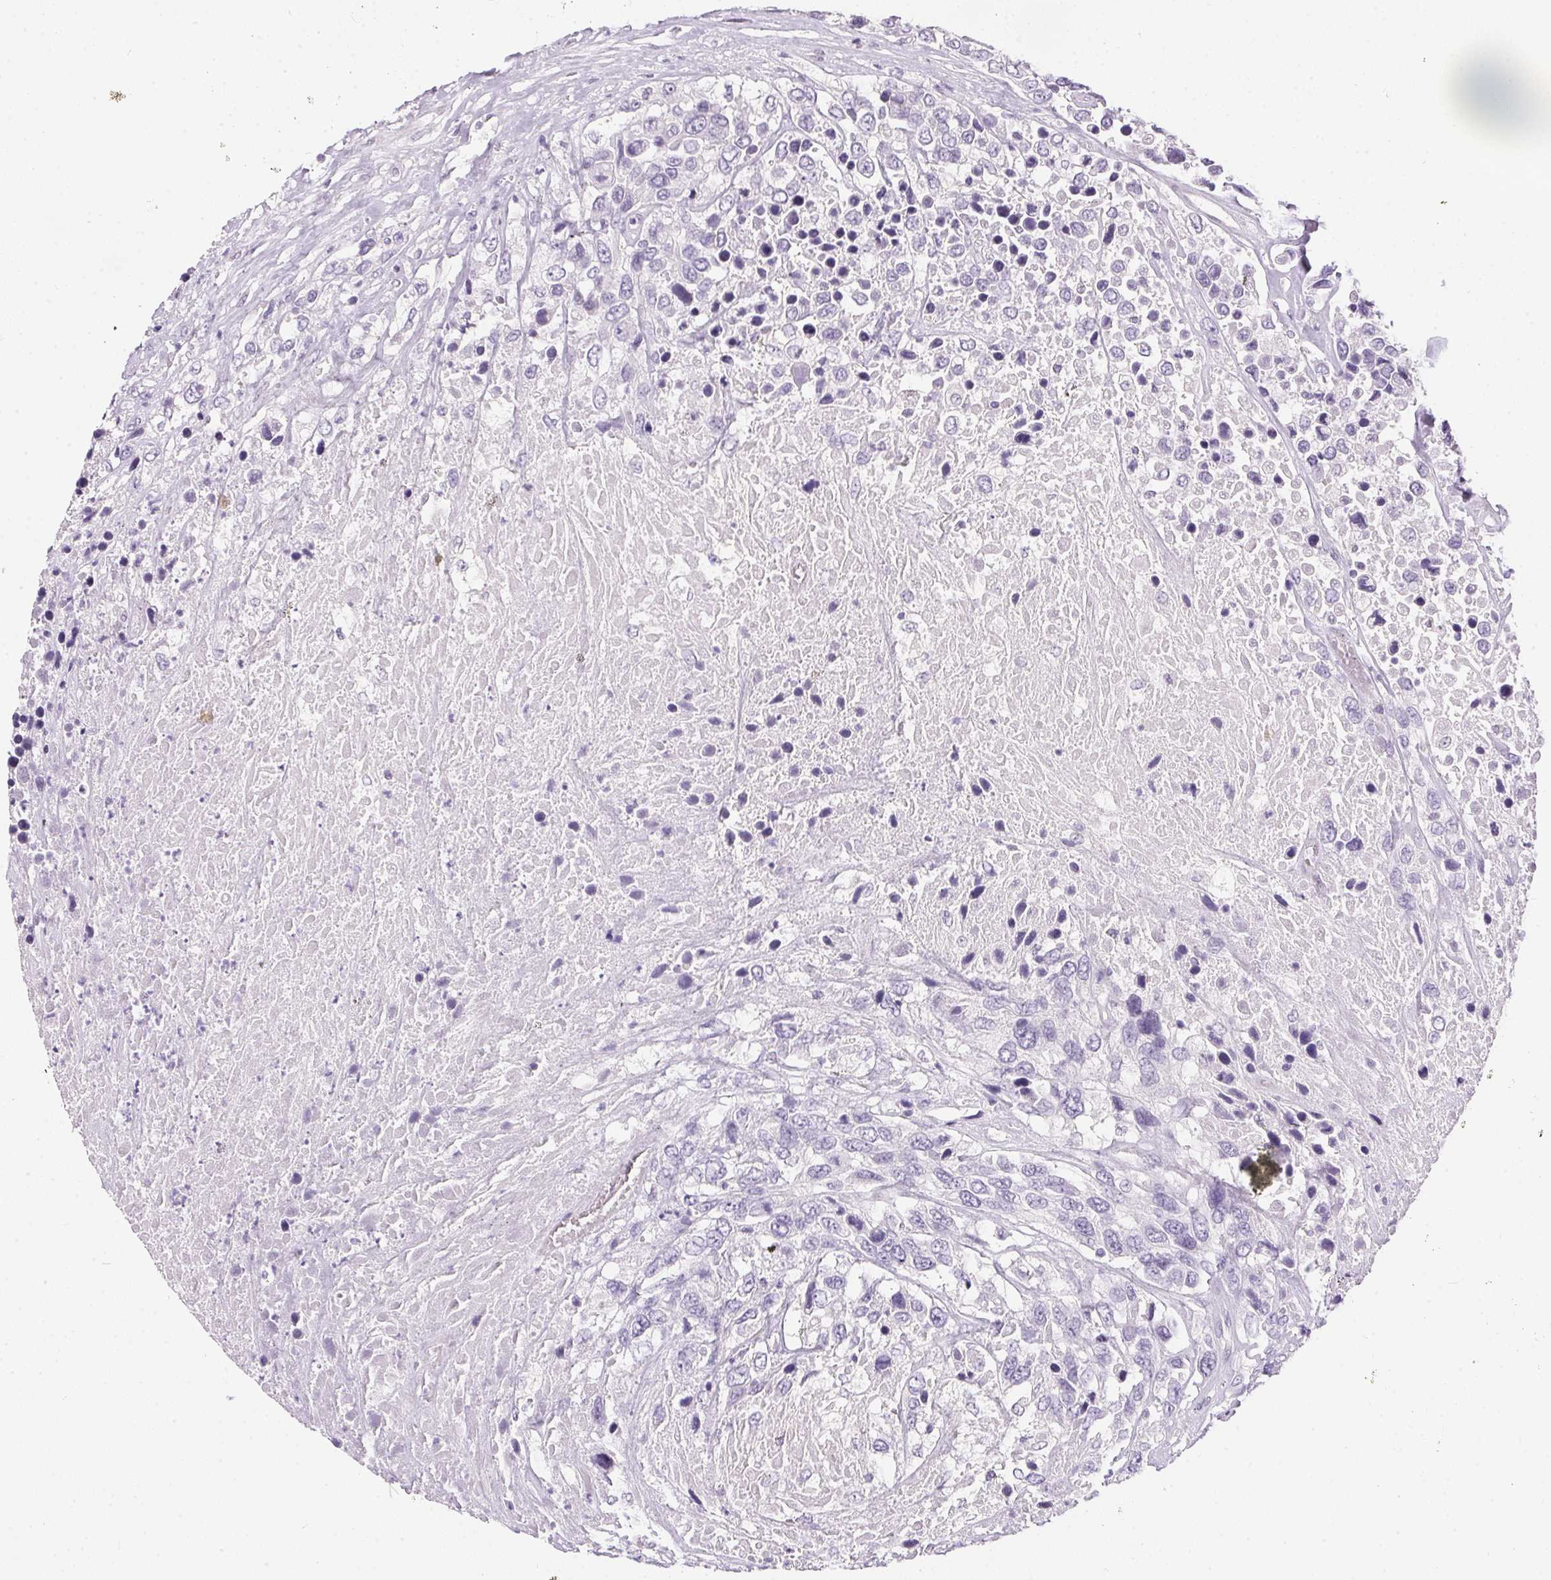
{"staining": {"intensity": "negative", "quantity": "none", "location": "none"}, "tissue": "urothelial cancer", "cell_type": "Tumor cells", "image_type": "cancer", "snomed": [{"axis": "morphology", "description": "Urothelial carcinoma, High grade"}, {"axis": "topography", "description": "Urinary bladder"}], "caption": "DAB immunohistochemical staining of human urothelial cancer exhibits no significant positivity in tumor cells.", "gene": "GBP6", "patient": {"sex": "female", "age": 70}}